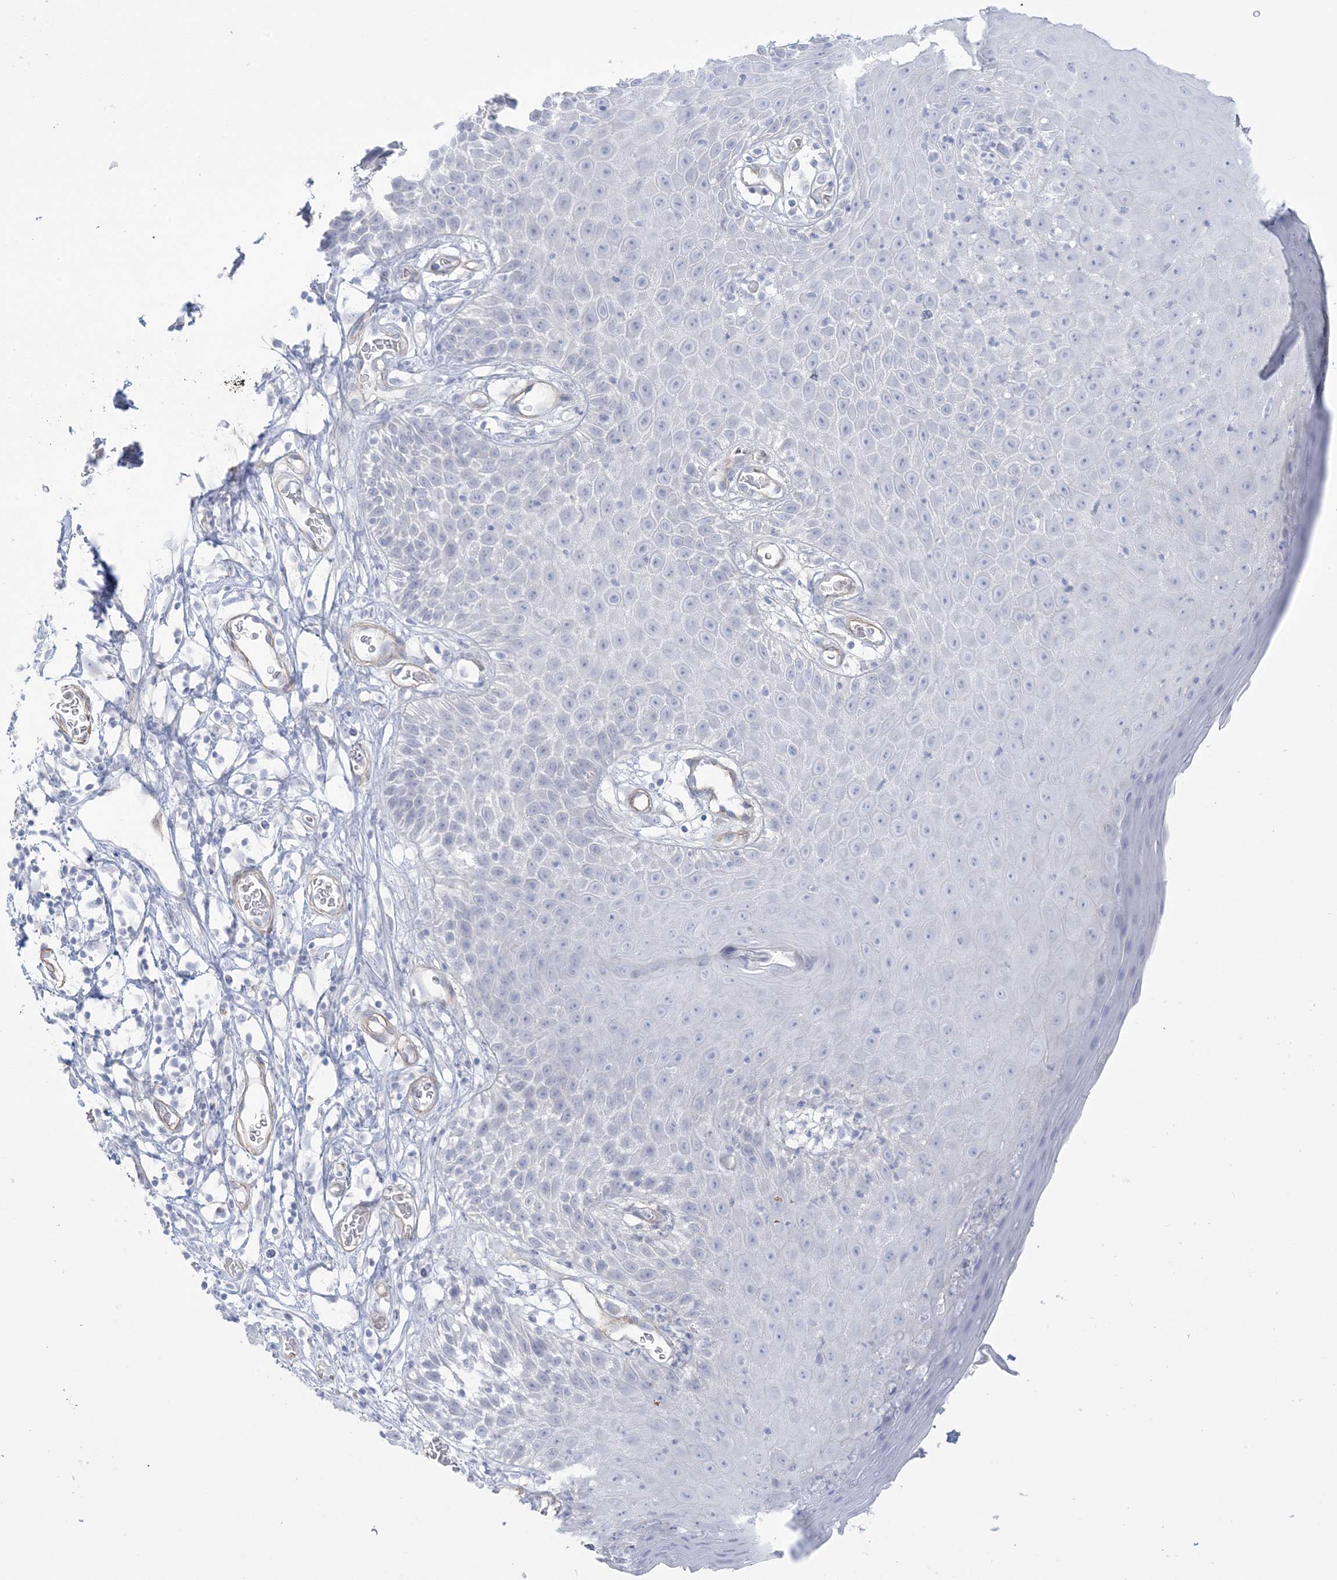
{"staining": {"intensity": "strong", "quantity": "<25%", "location": "cytoplasmic/membranous"}, "tissue": "skin", "cell_type": "Epidermal cells", "image_type": "normal", "snomed": [{"axis": "morphology", "description": "Normal tissue, NOS"}, {"axis": "topography", "description": "Vulva"}], "caption": "The photomicrograph exhibits immunohistochemical staining of benign skin. There is strong cytoplasmic/membranous staining is appreciated in about <25% of epidermal cells.", "gene": "AGXT", "patient": {"sex": "female", "age": 68}}